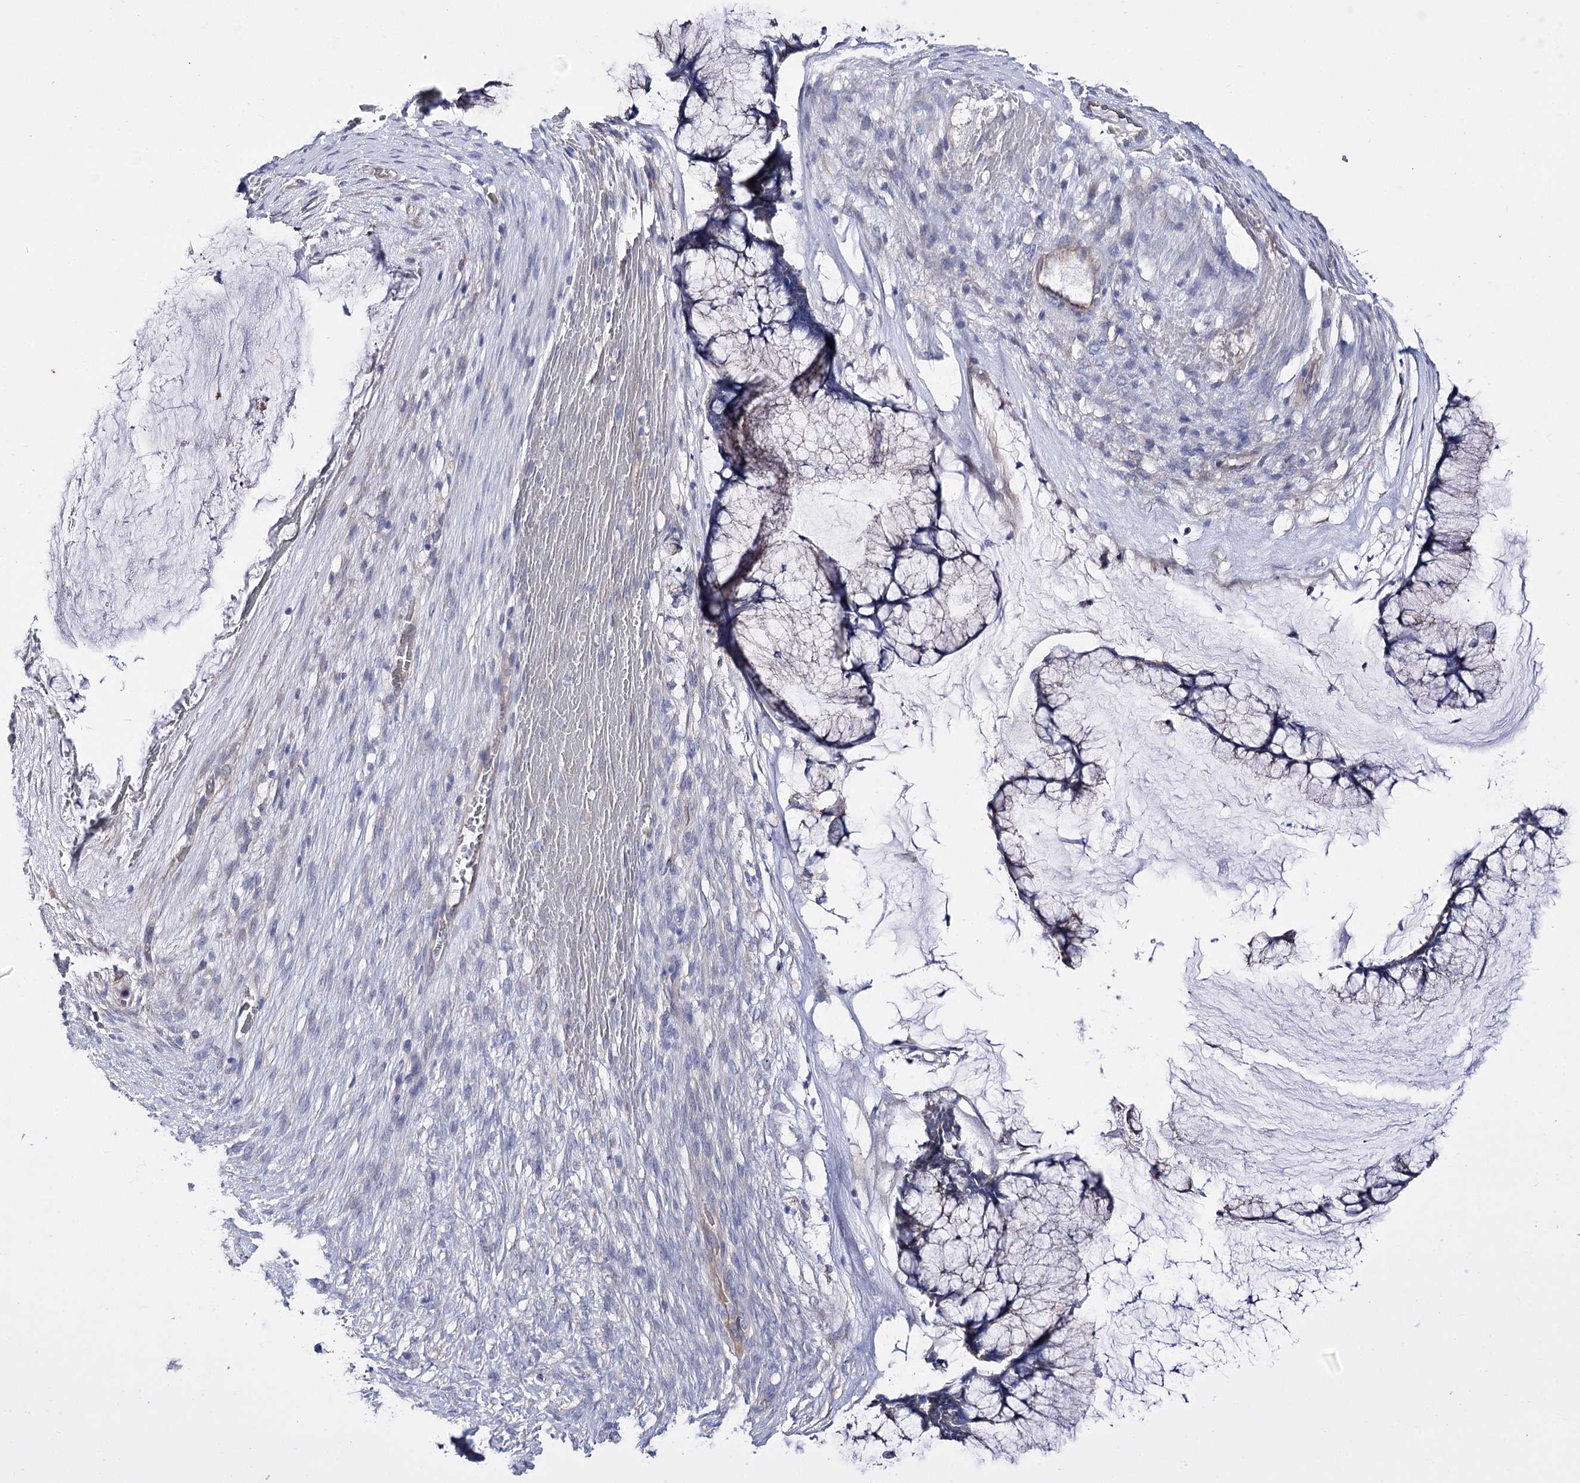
{"staining": {"intensity": "negative", "quantity": "none", "location": "none"}, "tissue": "ovarian cancer", "cell_type": "Tumor cells", "image_type": "cancer", "snomed": [{"axis": "morphology", "description": "Cystadenocarcinoma, mucinous, NOS"}, {"axis": "topography", "description": "Ovary"}], "caption": "High magnification brightfield microscopy of ovarian mucinous cystadenocarcinoma stained with DAB (3,3'-diaminobenzidine) (brown) and counterstained with hematoxylin (blue): tumor cells show no significant expression.", "gene": "LRRC34", "patient": {"sex": "female", "age": 42}}